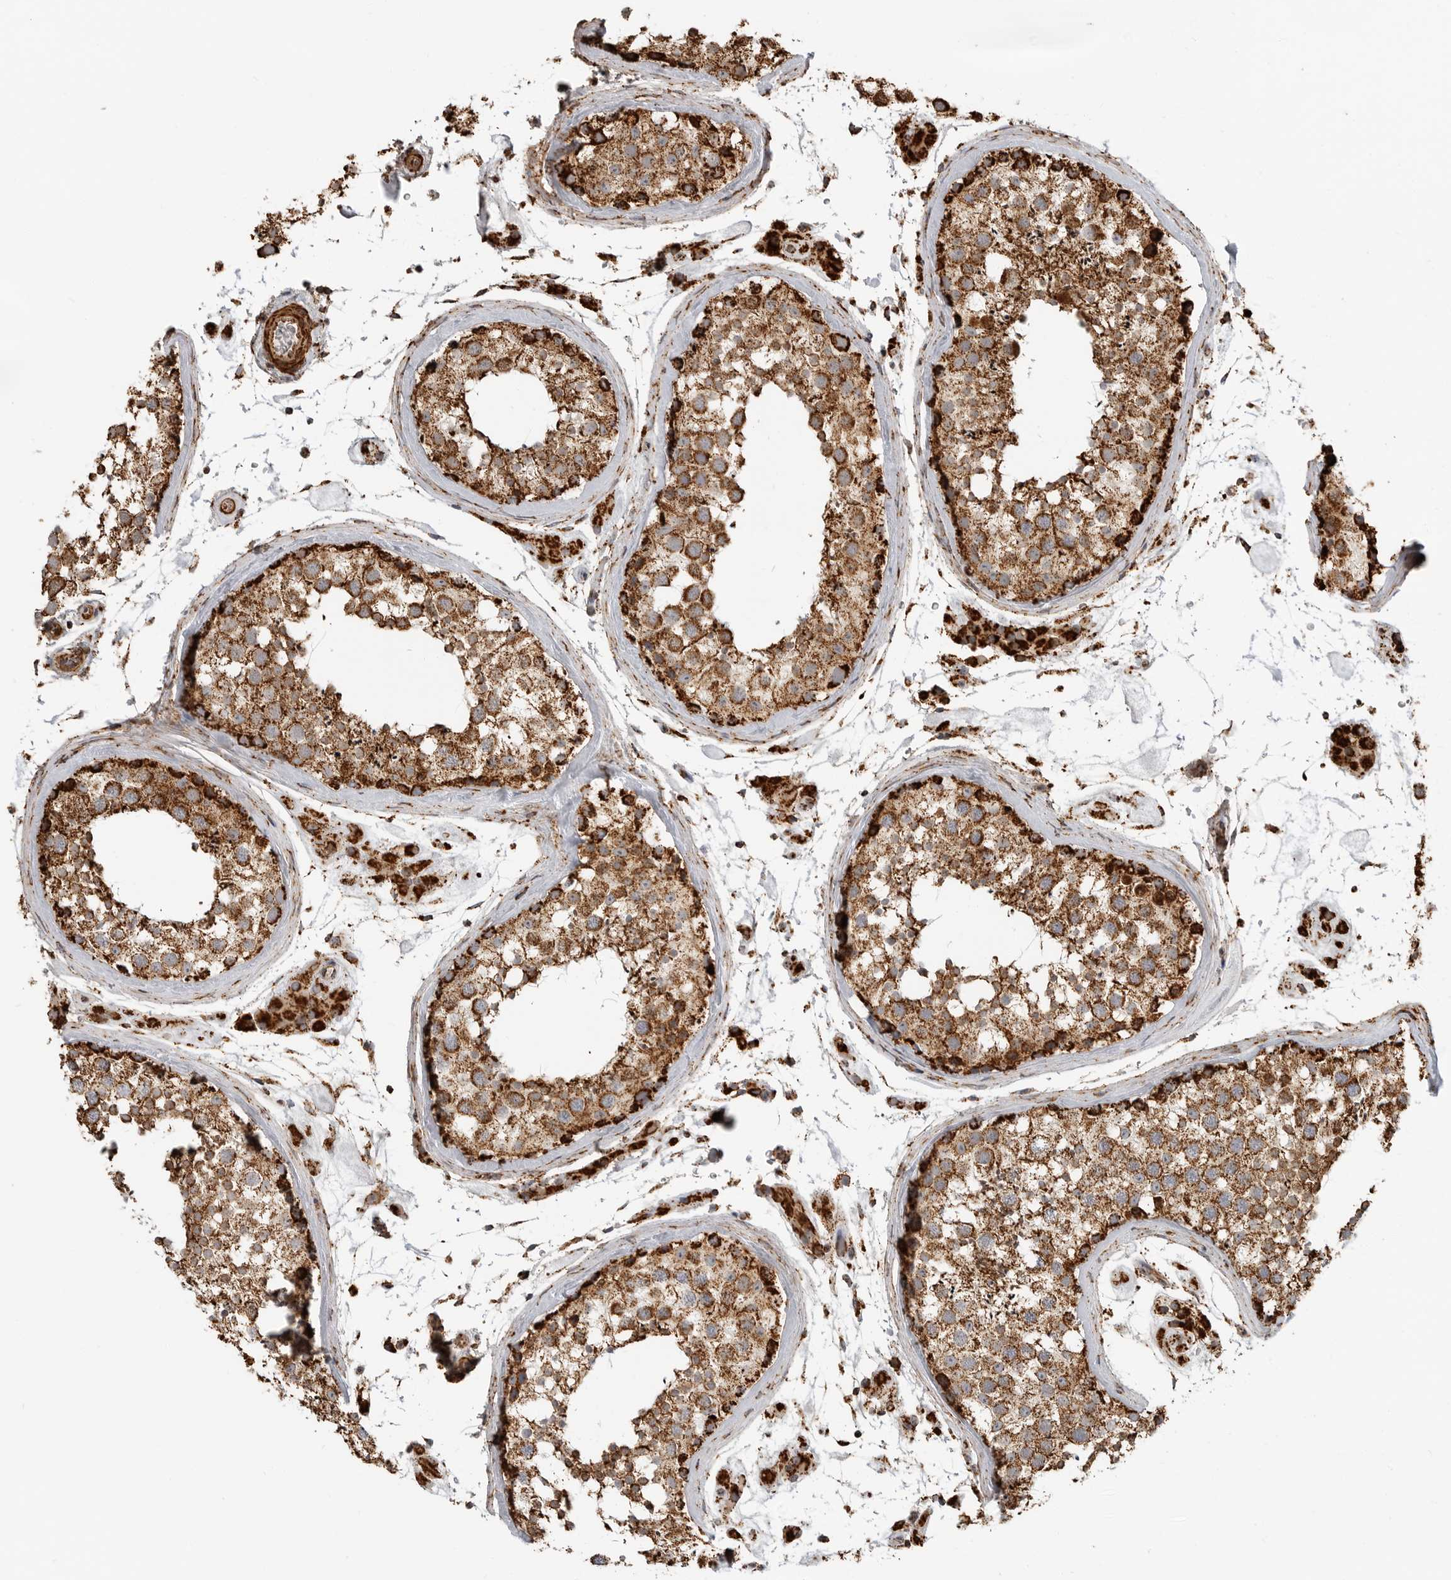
{"staining": {"intensity": "strong", "quantity": ">75%", "location": "cytoplasmic/membranous"}, "tissue": "testis", "cell_type": "Cells in seminiferous ducts", "image_type": "normal", "snomed": [{"axis": "morphology", "description": "Normal tissue, NOS"}, {"axis": "topography", "description": "Testis"}], "caption": "Cells in seminiferous ducts show strong cytoplasmic/membranous staining in approximately >75% of cells in unremarkable testis. The protein of interest is shown in brown color, while the nuclei are stained blue.", "gene": "BMP2K", "patient": {"sex": "male", "age": 46}}